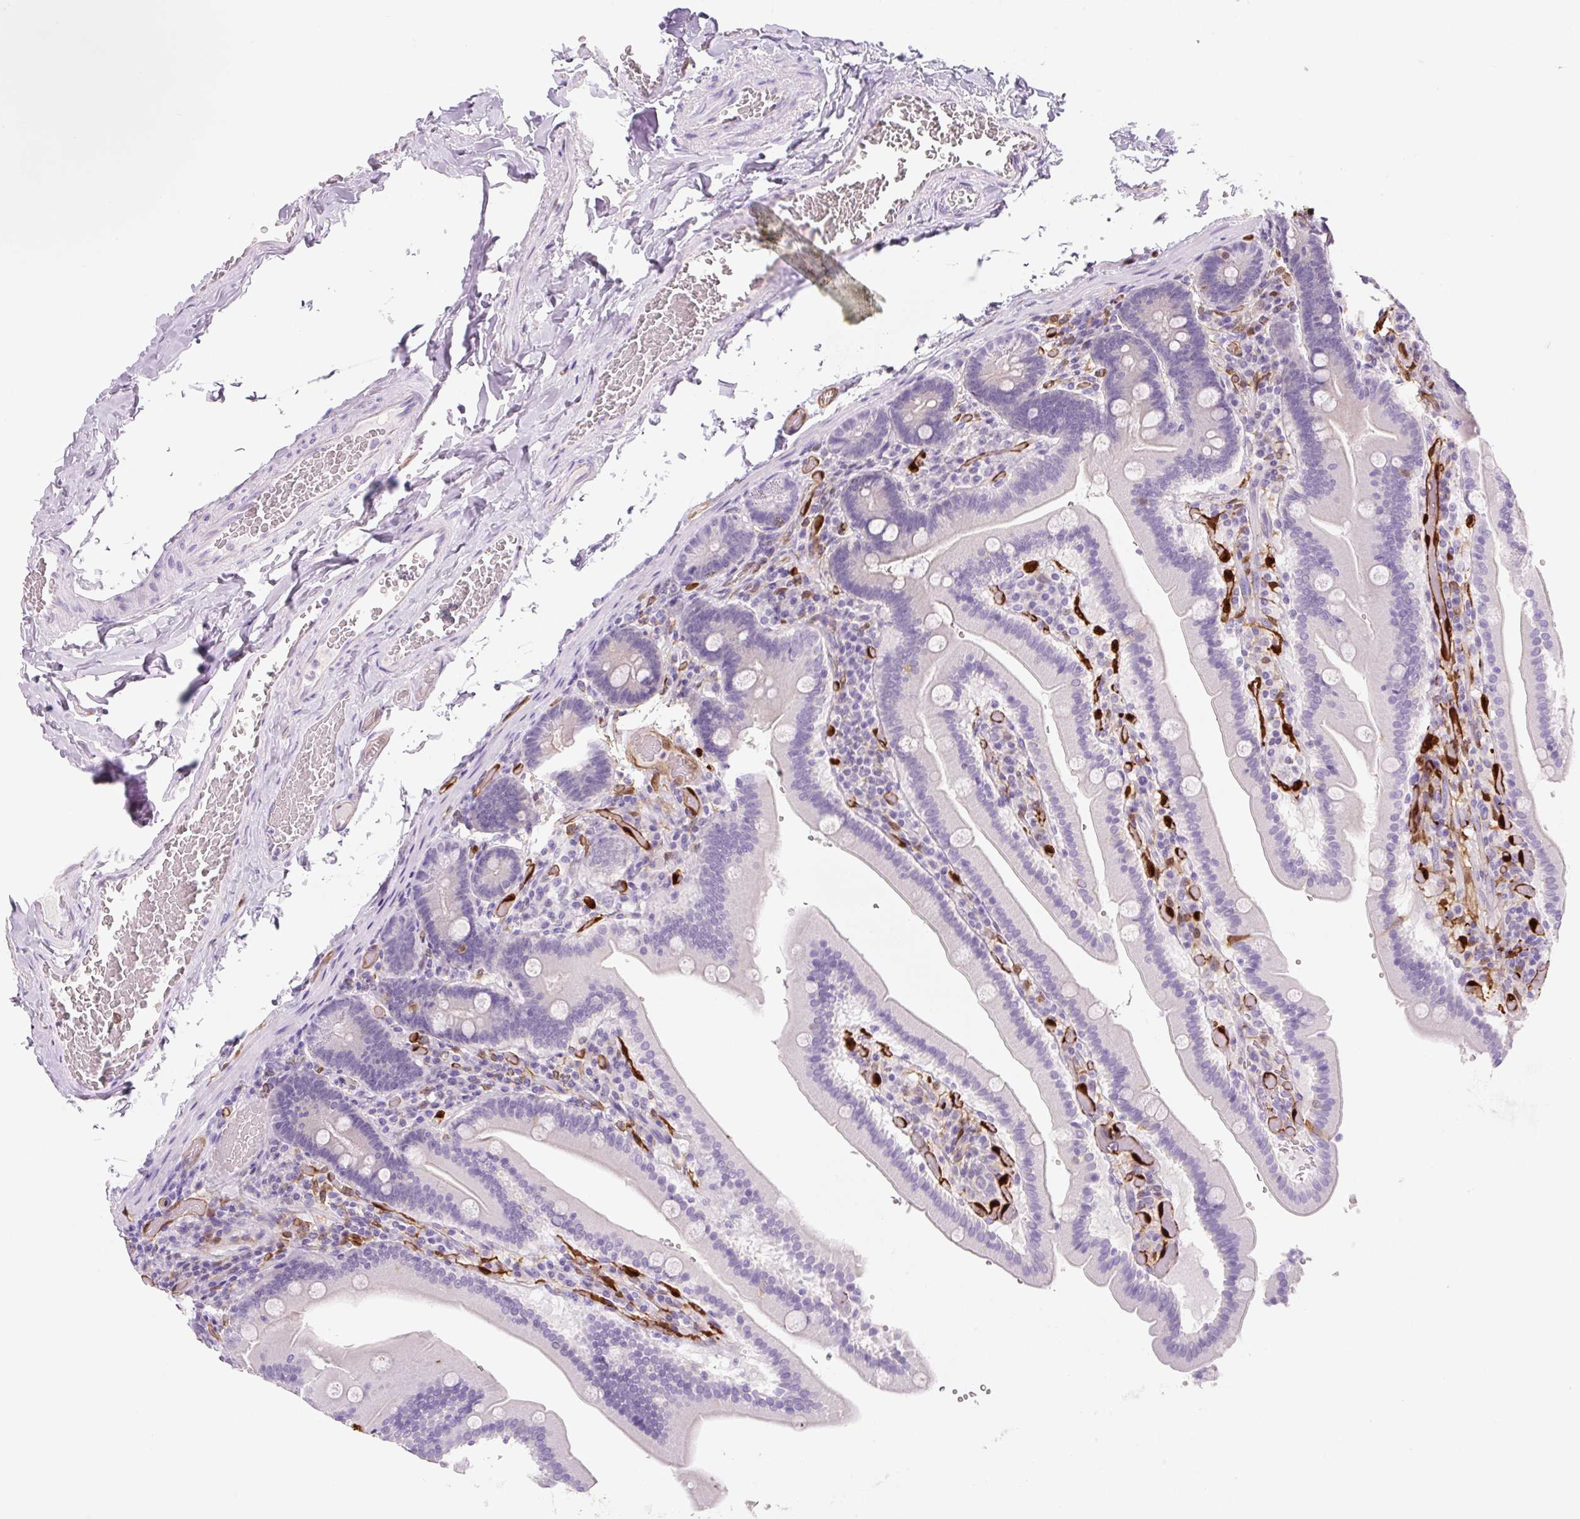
{"staining": {"intensity": "negative", "quantity": "none", "location": "none"}, "tissue": "duodenum", "cell_type": "Glandular cells", "image_type": "normal", "snomed": [{"axis": "morphology", "description": "Normal tissue, NOS"}, {"axis": "topography", "description": "Duodenum"}], "caption": "Immunohistochemical staining of normal human duodenum displays no significant expression in glandular cells. (Brightfield microscopy of DAB immunohistochemistry at high magnification).", "gene": "FABP5", "patient": {"sex": "female", "age": 62}}